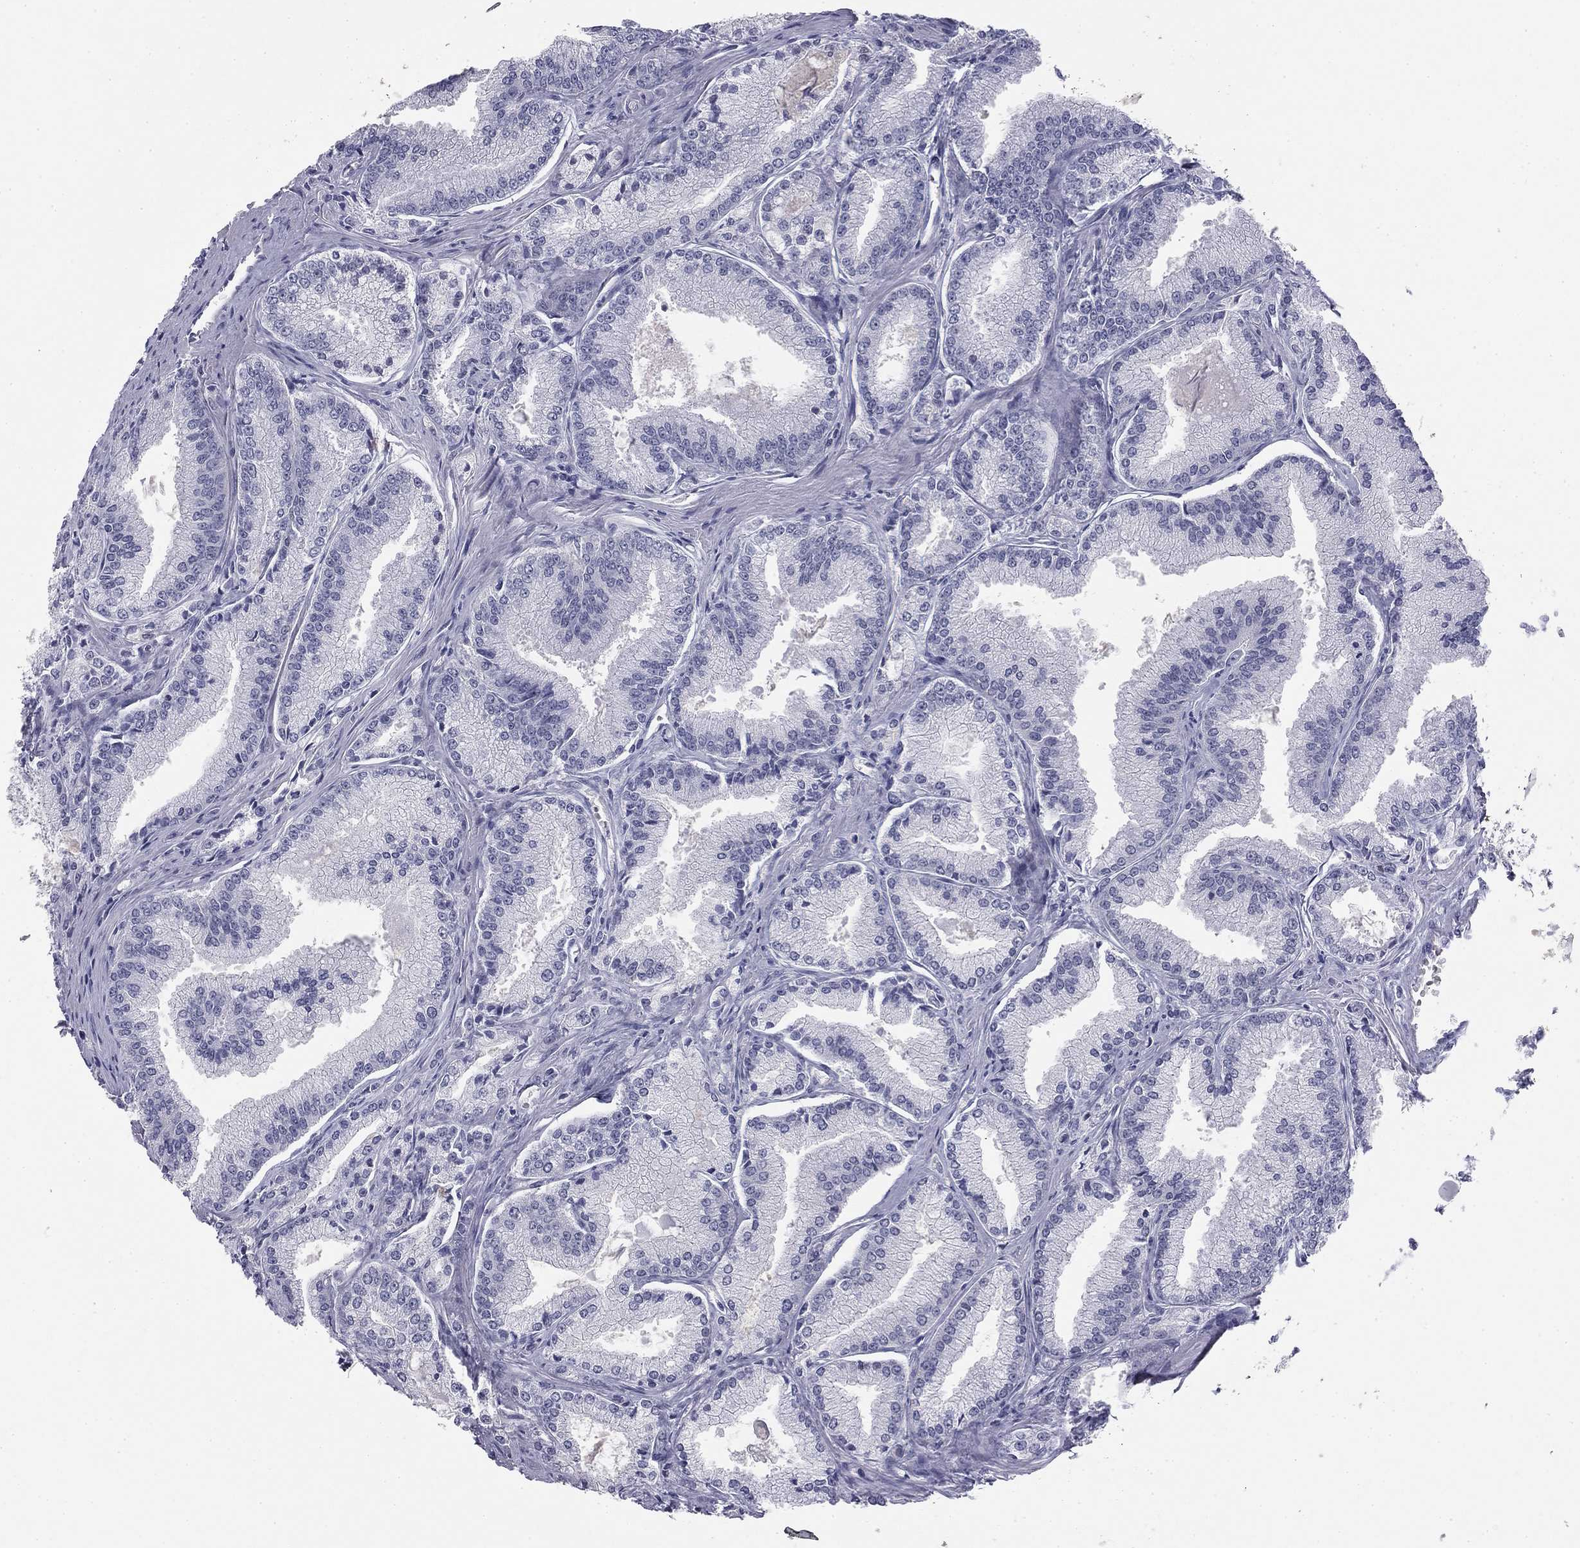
{"staining": {"intensity": "negative", "quantity": "none", "location": "none"}, "tissue": "prostate cancer", "cell_type": "Tumor cells", "image_type": "cancer", "snomed": [{"axis": "morphology", "description": "Adenocarcinoma, NOS"}, {"axis": "morphology", "description": "Adenocarcinoma, High grade"}, {"axis": "topography", "description": "Prostate"}], "caption": "Tumor cells are negative for brown protein staining in prostate high-grade adenocarcinoma. (Stains: DAB (3,3'-diaminobenzidine) IHC with hematoxylin counter stain, Microscopy: brightfield microscopy at high magnification).", "gene": "TFAP2B", "patient": {"sex": "male", "age": 70}}